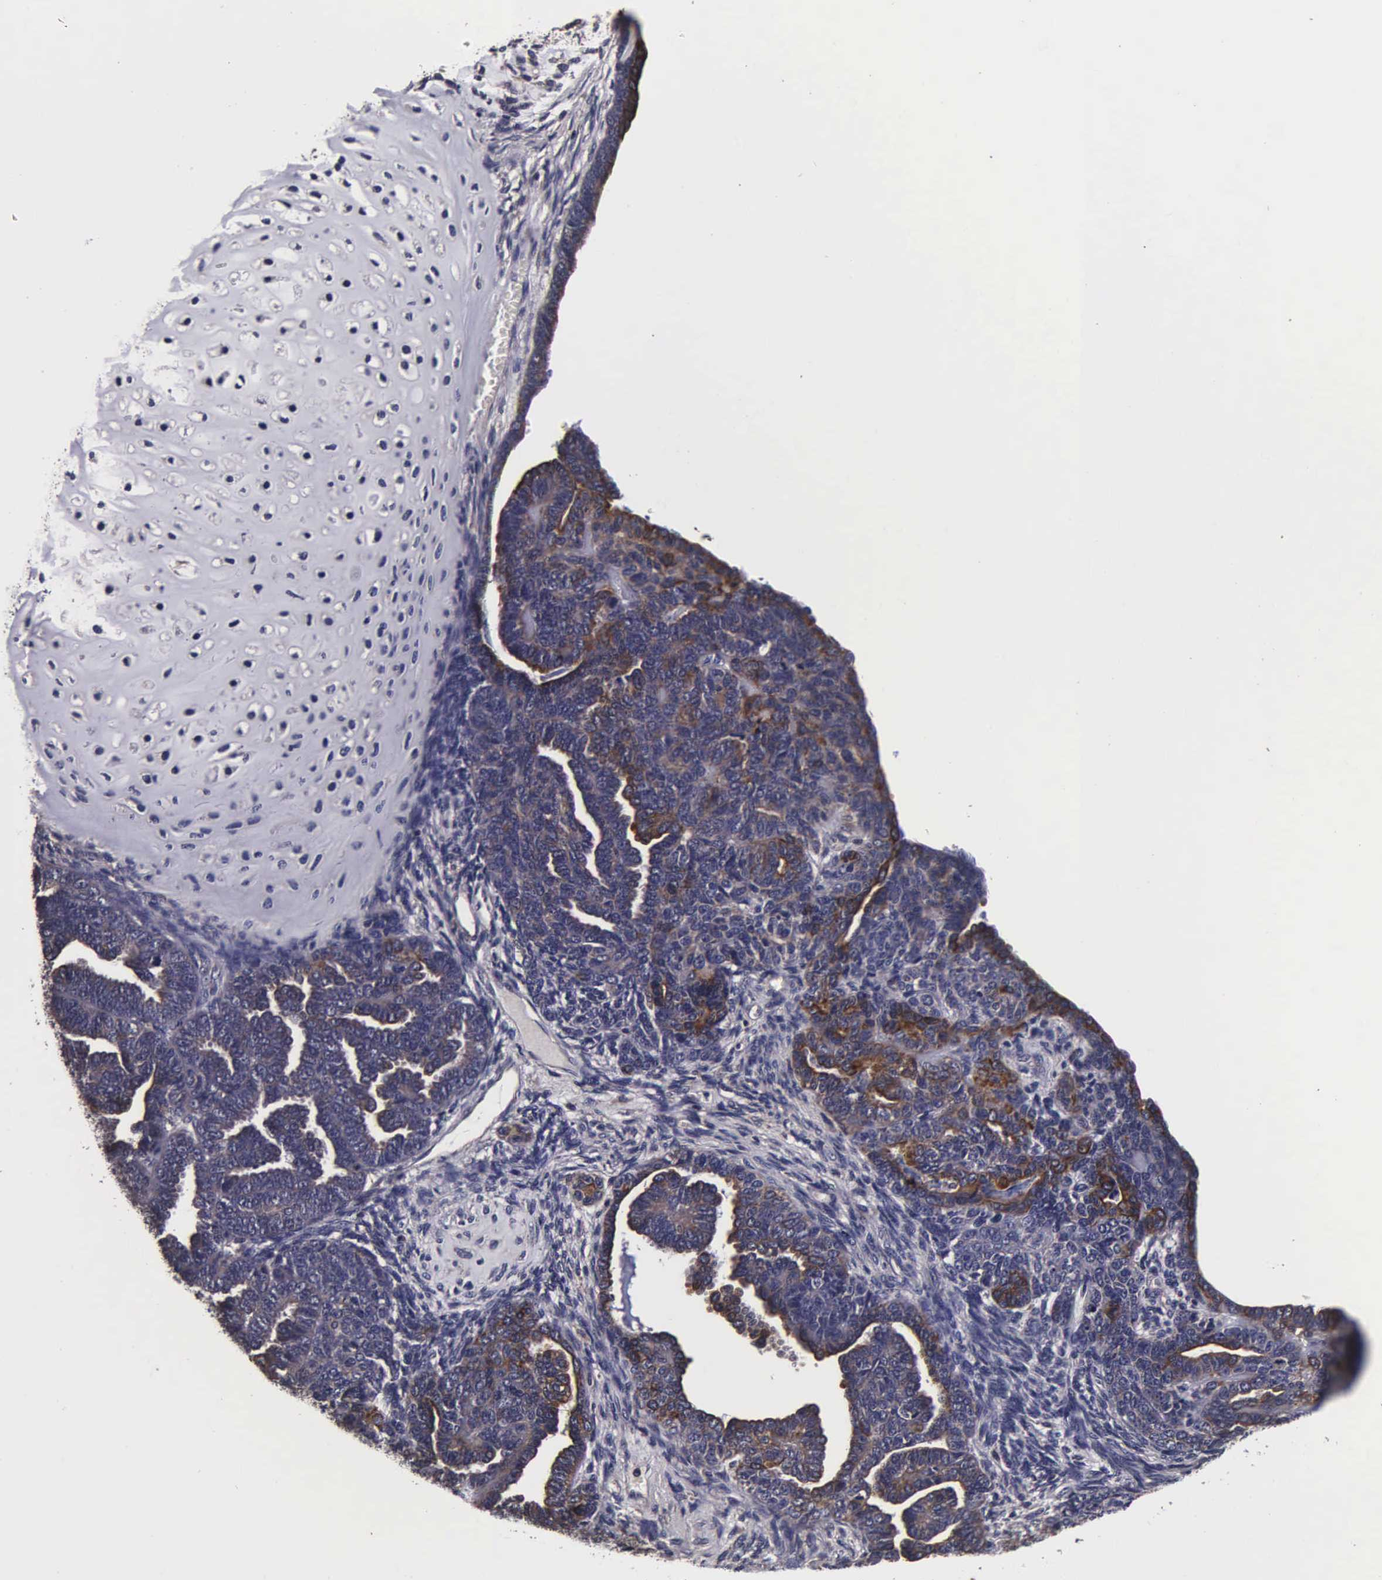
{"staining": {"intensity": "weak", "quantity": ">75%", "location": "cytoplasmic/membranous"}, "tissue": "endometrial cancer", "cell_type": "Tumor cells", "image_type": "cancer", "snomed": [{"axis": "morphology", "description": "Neoplasm, malignant, NOS"}, {"axis": "topography", "description": "Endometrium"}], "caption": "Protein staining reveals weak cytoplasmic/membranous expression in about >75% of tumor cells in malignant neoplasm (endometrial).", "gene": "PSMA3", "patient": {"sex": "female", "age": 74}}